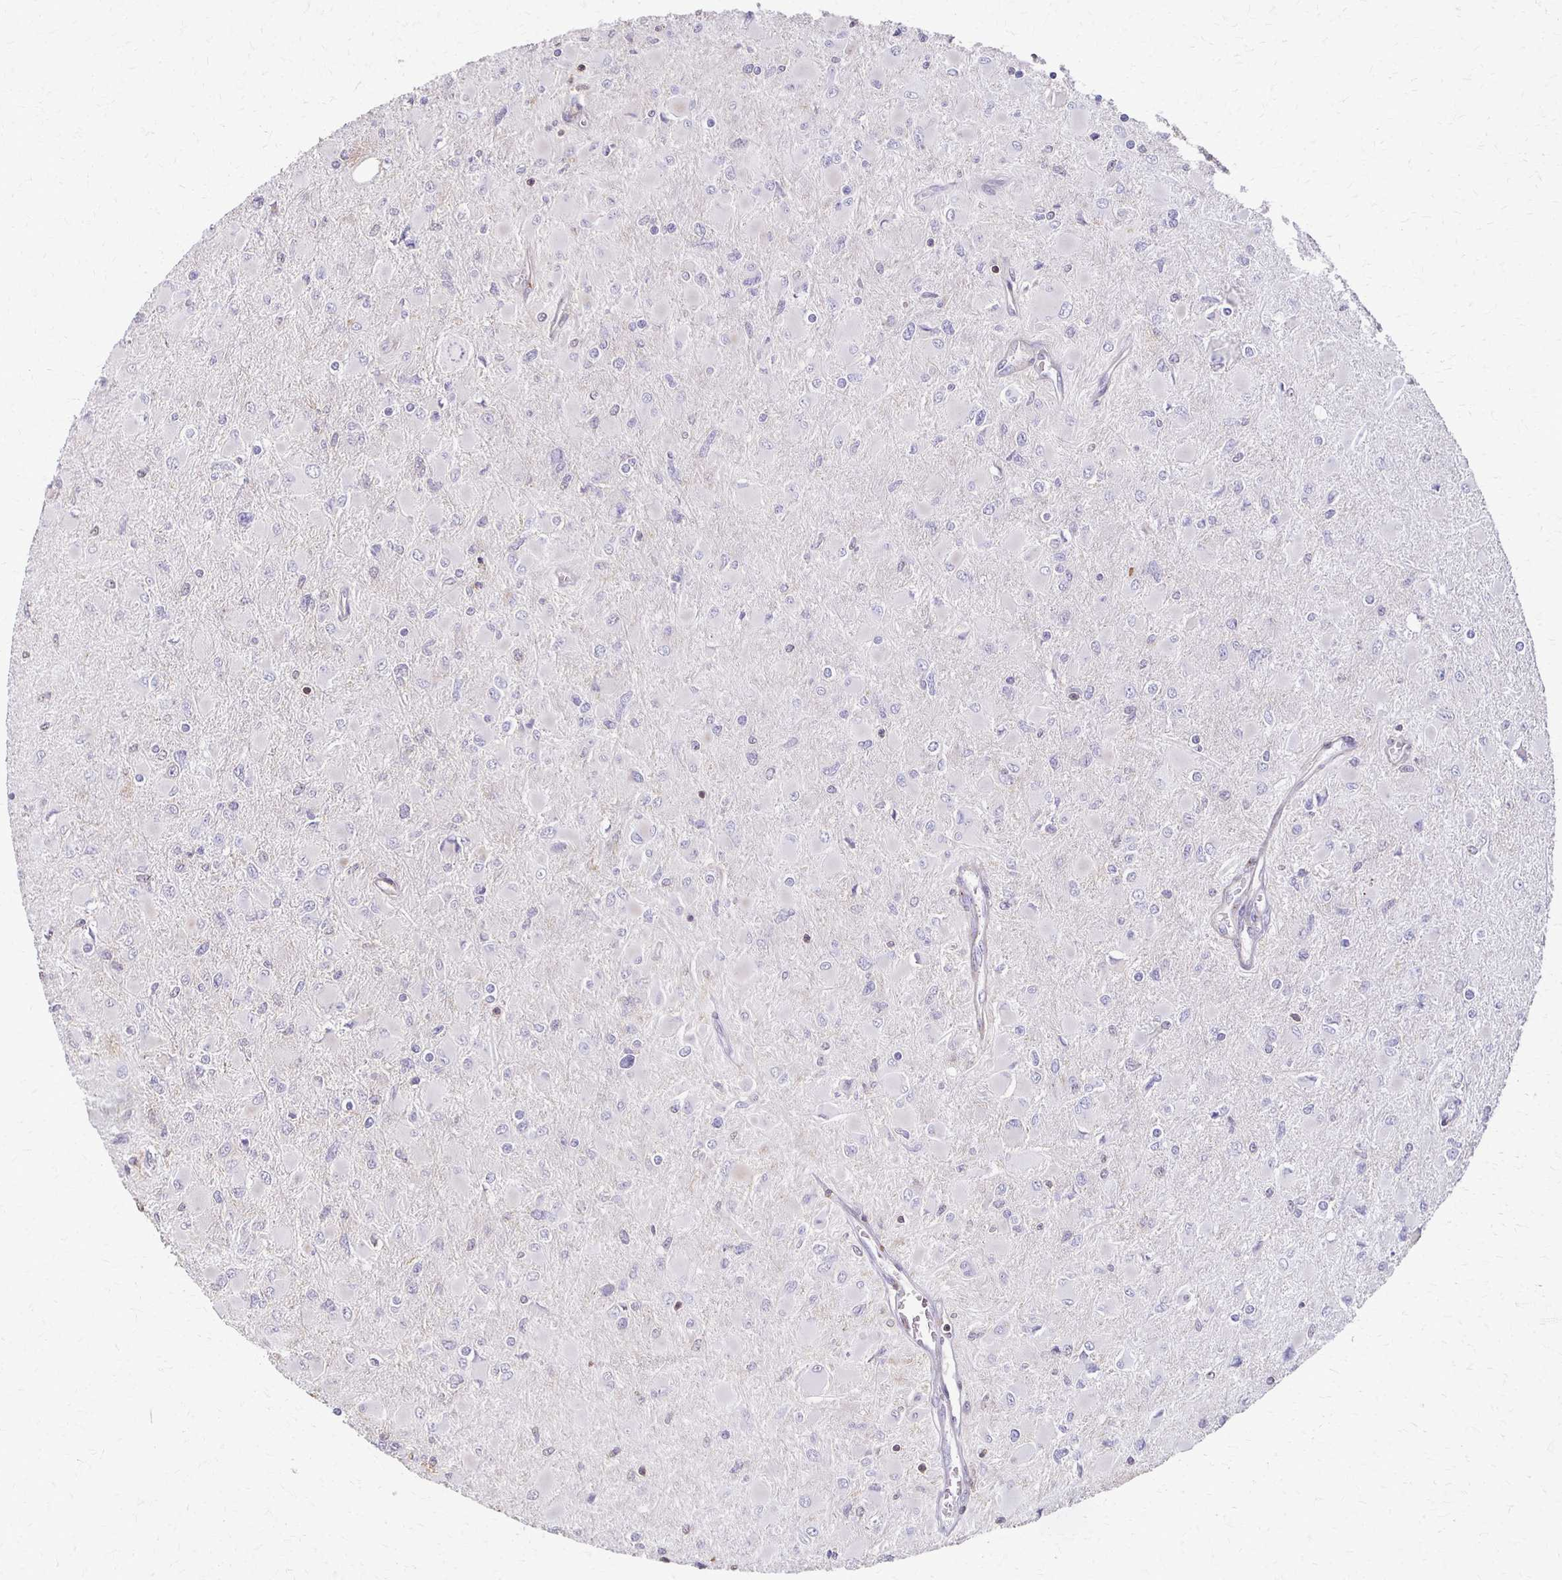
{"staining": {"intensity": "negative", "quantity": "none", "location": "none"}, "tissue": "glioma", "cell_type": "Tumor cells", "image_type": "cancer", "snomed": [{"axis": "morphology", "description": "Glioma, malignant, High grade"}, {"axis": "topography", "description": "Cerebral cortex"}], "caption": "Human malignant high-grade glioma stained for a protein using immunohistochemistry (IHC) demonstrates no positivity in tumor cells.", "gene": "C1QTNF7", "patient": {"sex": "female", "age": 36}}